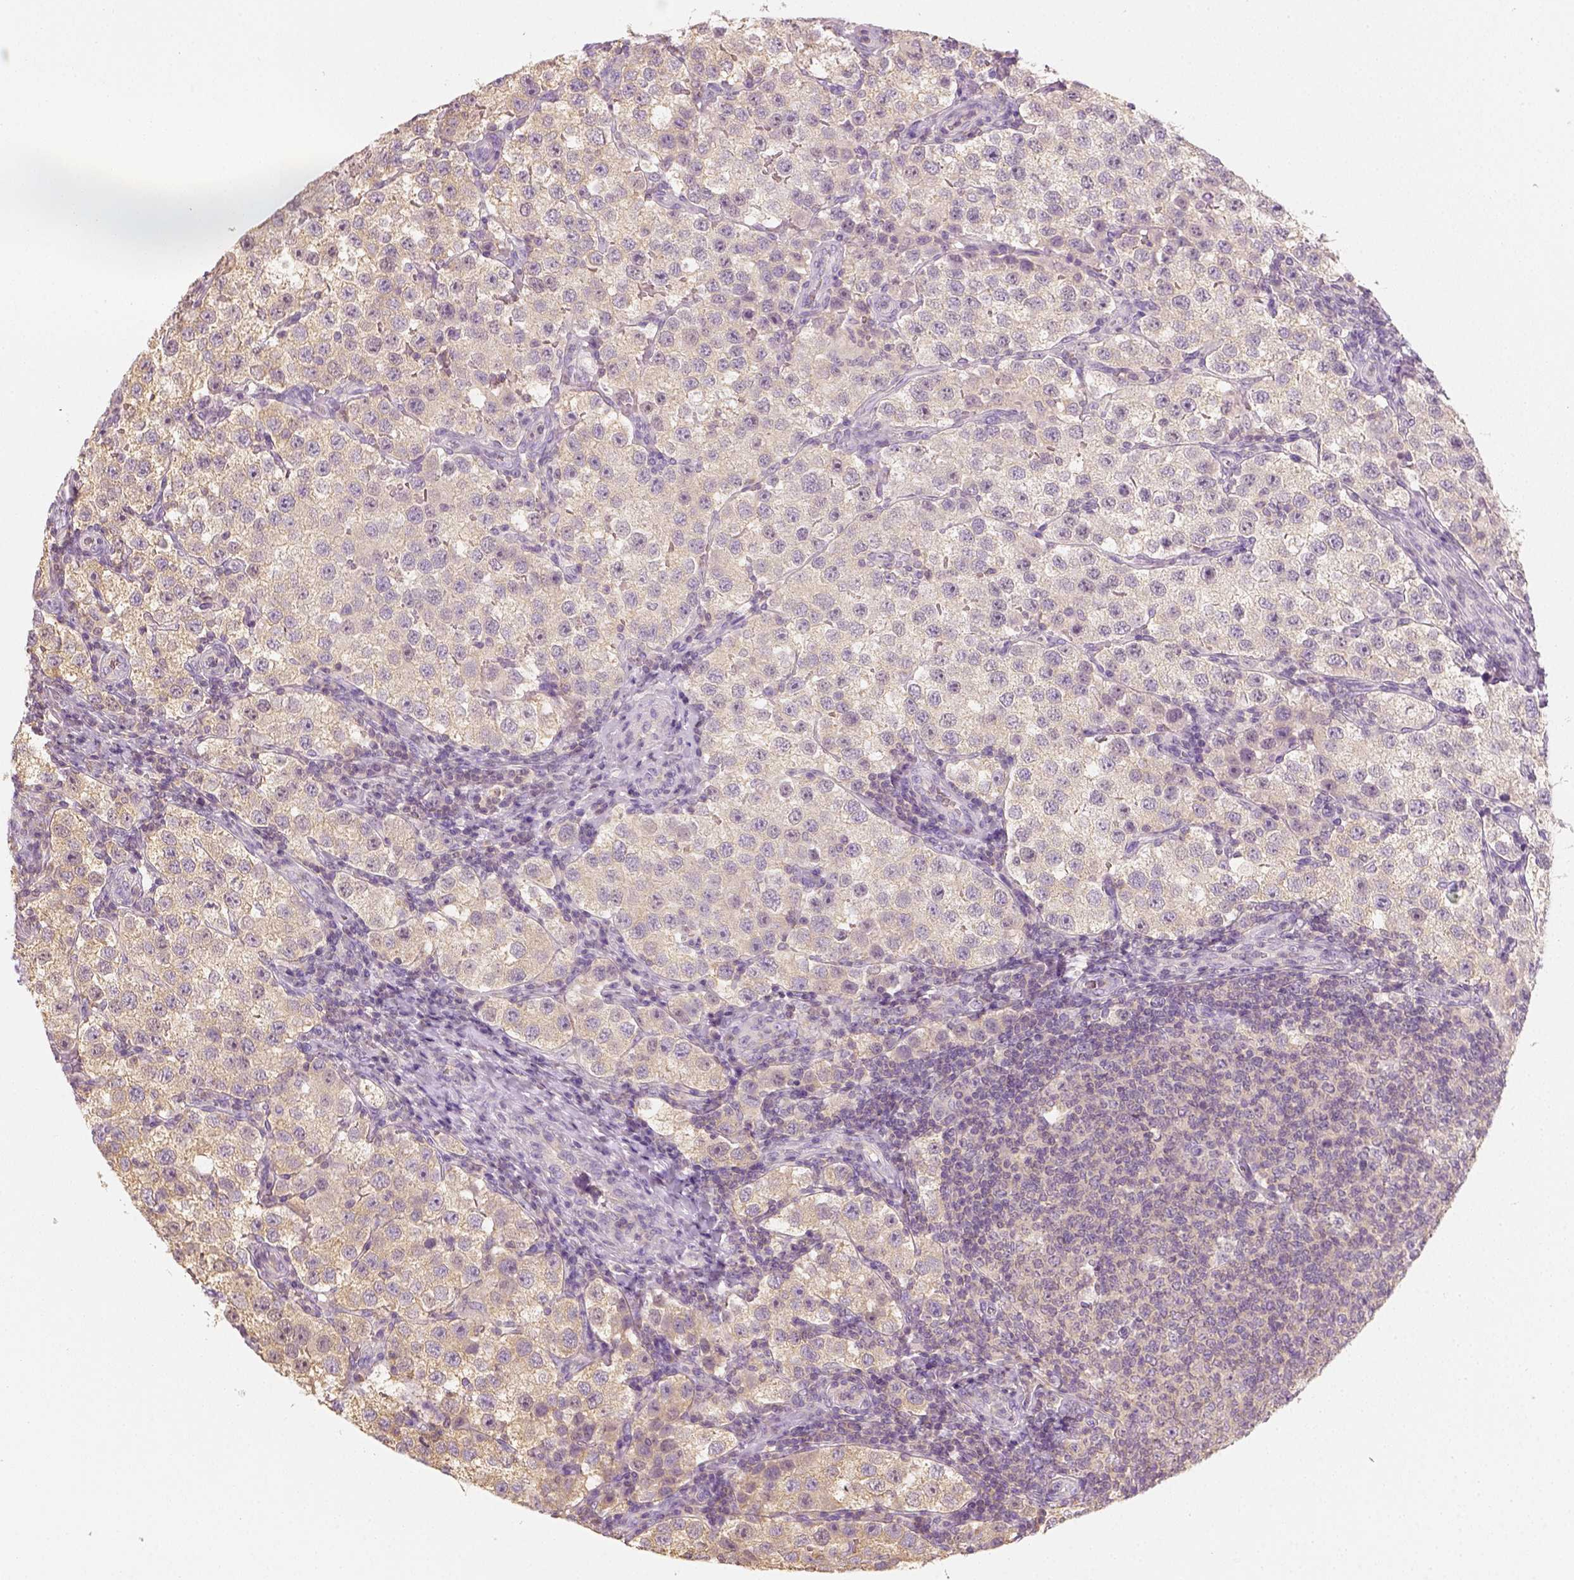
{"staining": {"intensity": "weak", "quantity": "<25%", "location": "cytoplasmic/membranous"}, "tissue": "testis cancer", "cell_type": "Tumor cells", "image_type": "cancer", "snomed": [{"axis": "morphology", "description": "Seminoma, NOS"}, {"axis": "topography", "description": "Testis"}], "caption": "Tumor cells show no significant protein positivity in testis cancer (seminoma).", "gene": "EPHB1", "patient": {"sex": "male", "age": 37}}